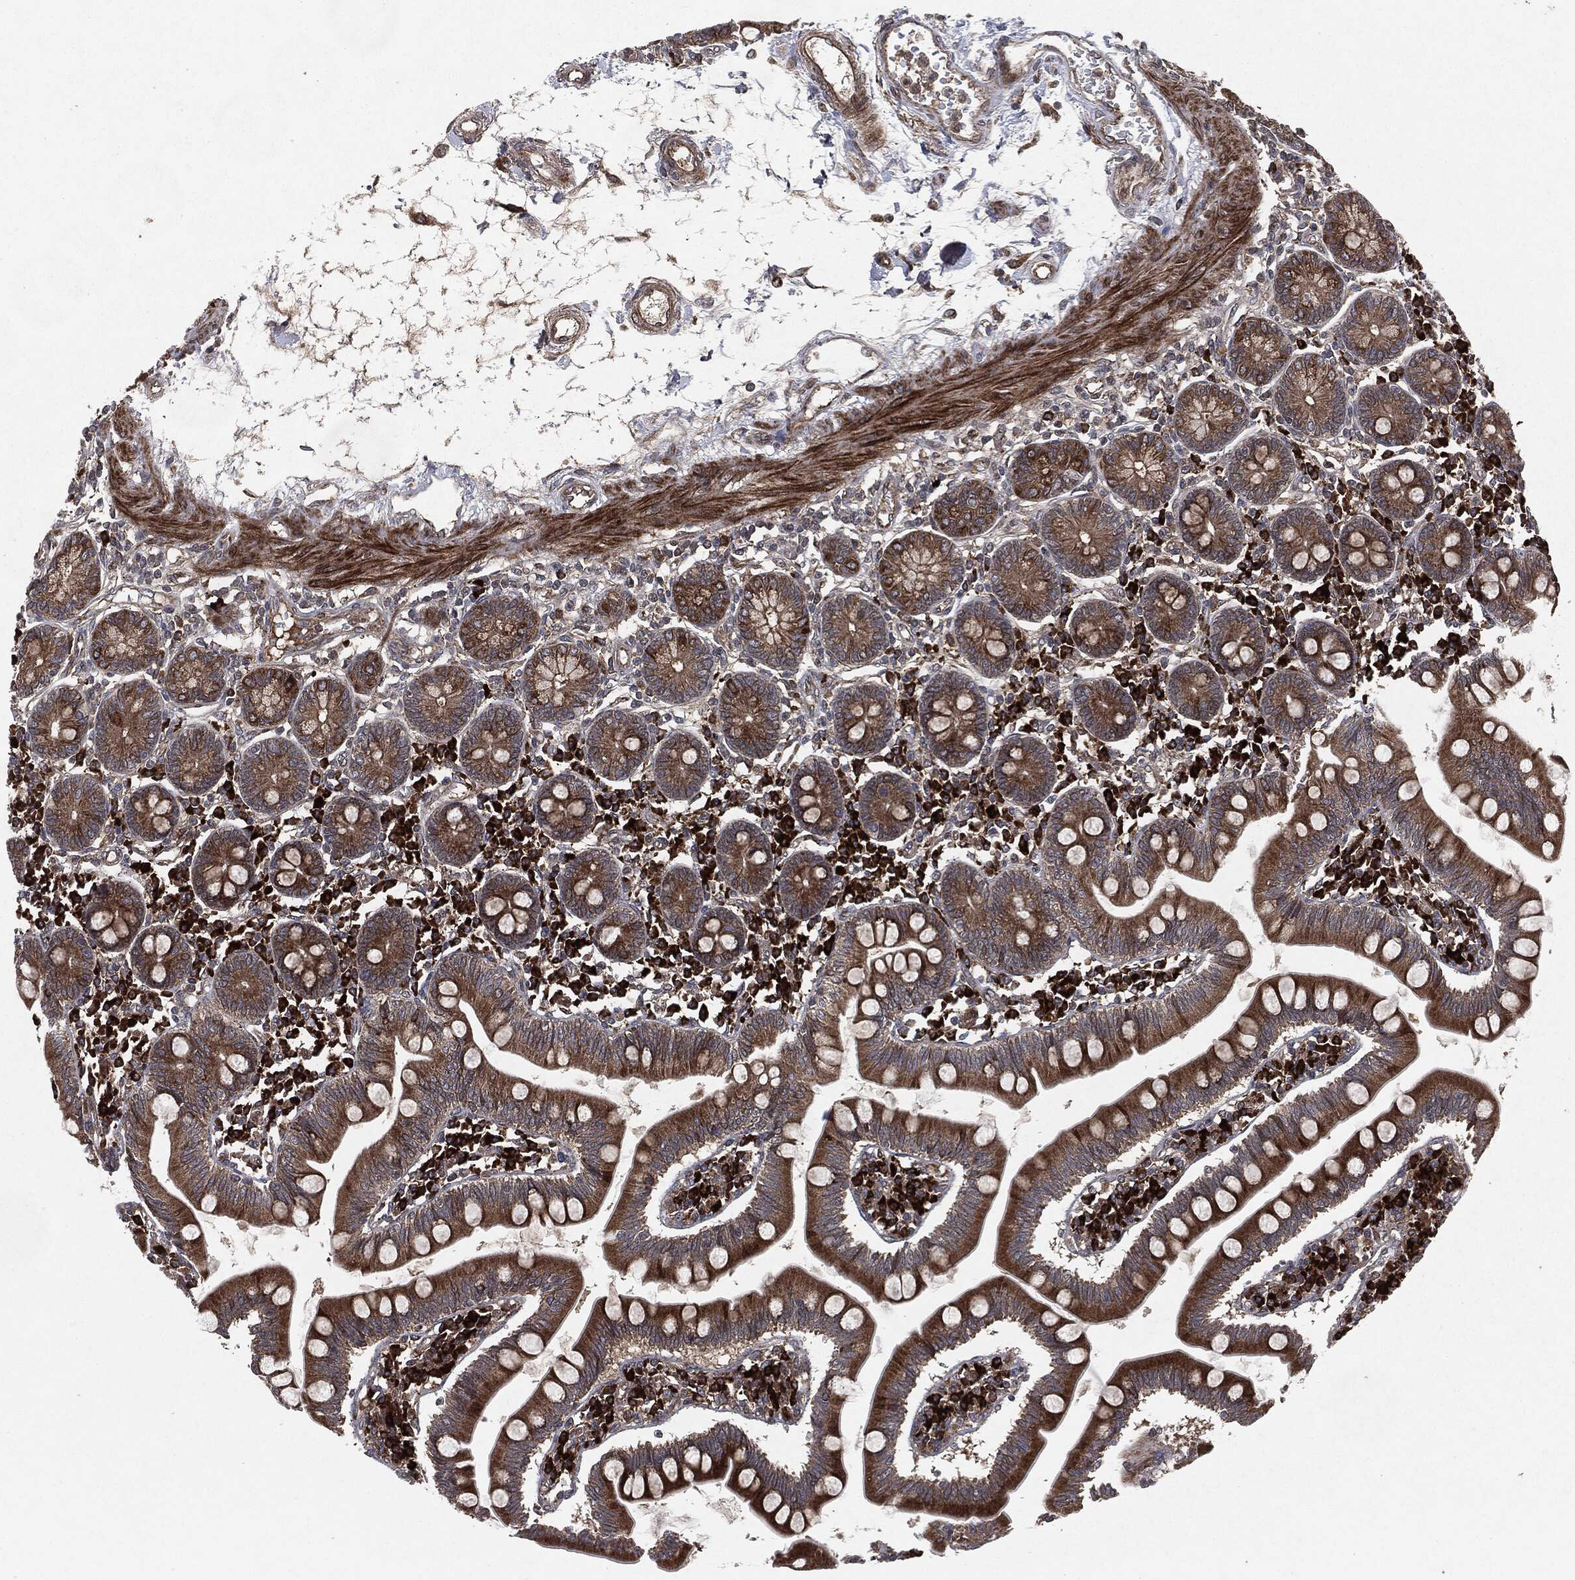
{"staining": {"intensity": "strong", "quantity": ">75%", "location": "cytoplasmic/membranous"}, "tissue": "small intestine", "cell_type": "Glandular cells", "image_type": "normal", "snomed": [{"axis": "morphology", "description": "Normal tissue, NOS"}, {"axis": "topography", "description": "Small intestine"}], "caption": "Immunohistochemical staining of benign small intestine displays strong cytoplasmic/membranous protein expression in about >75% of glandular cells.", "gene": "RAF1", "patient": {"sex": "male", "age": 88}}